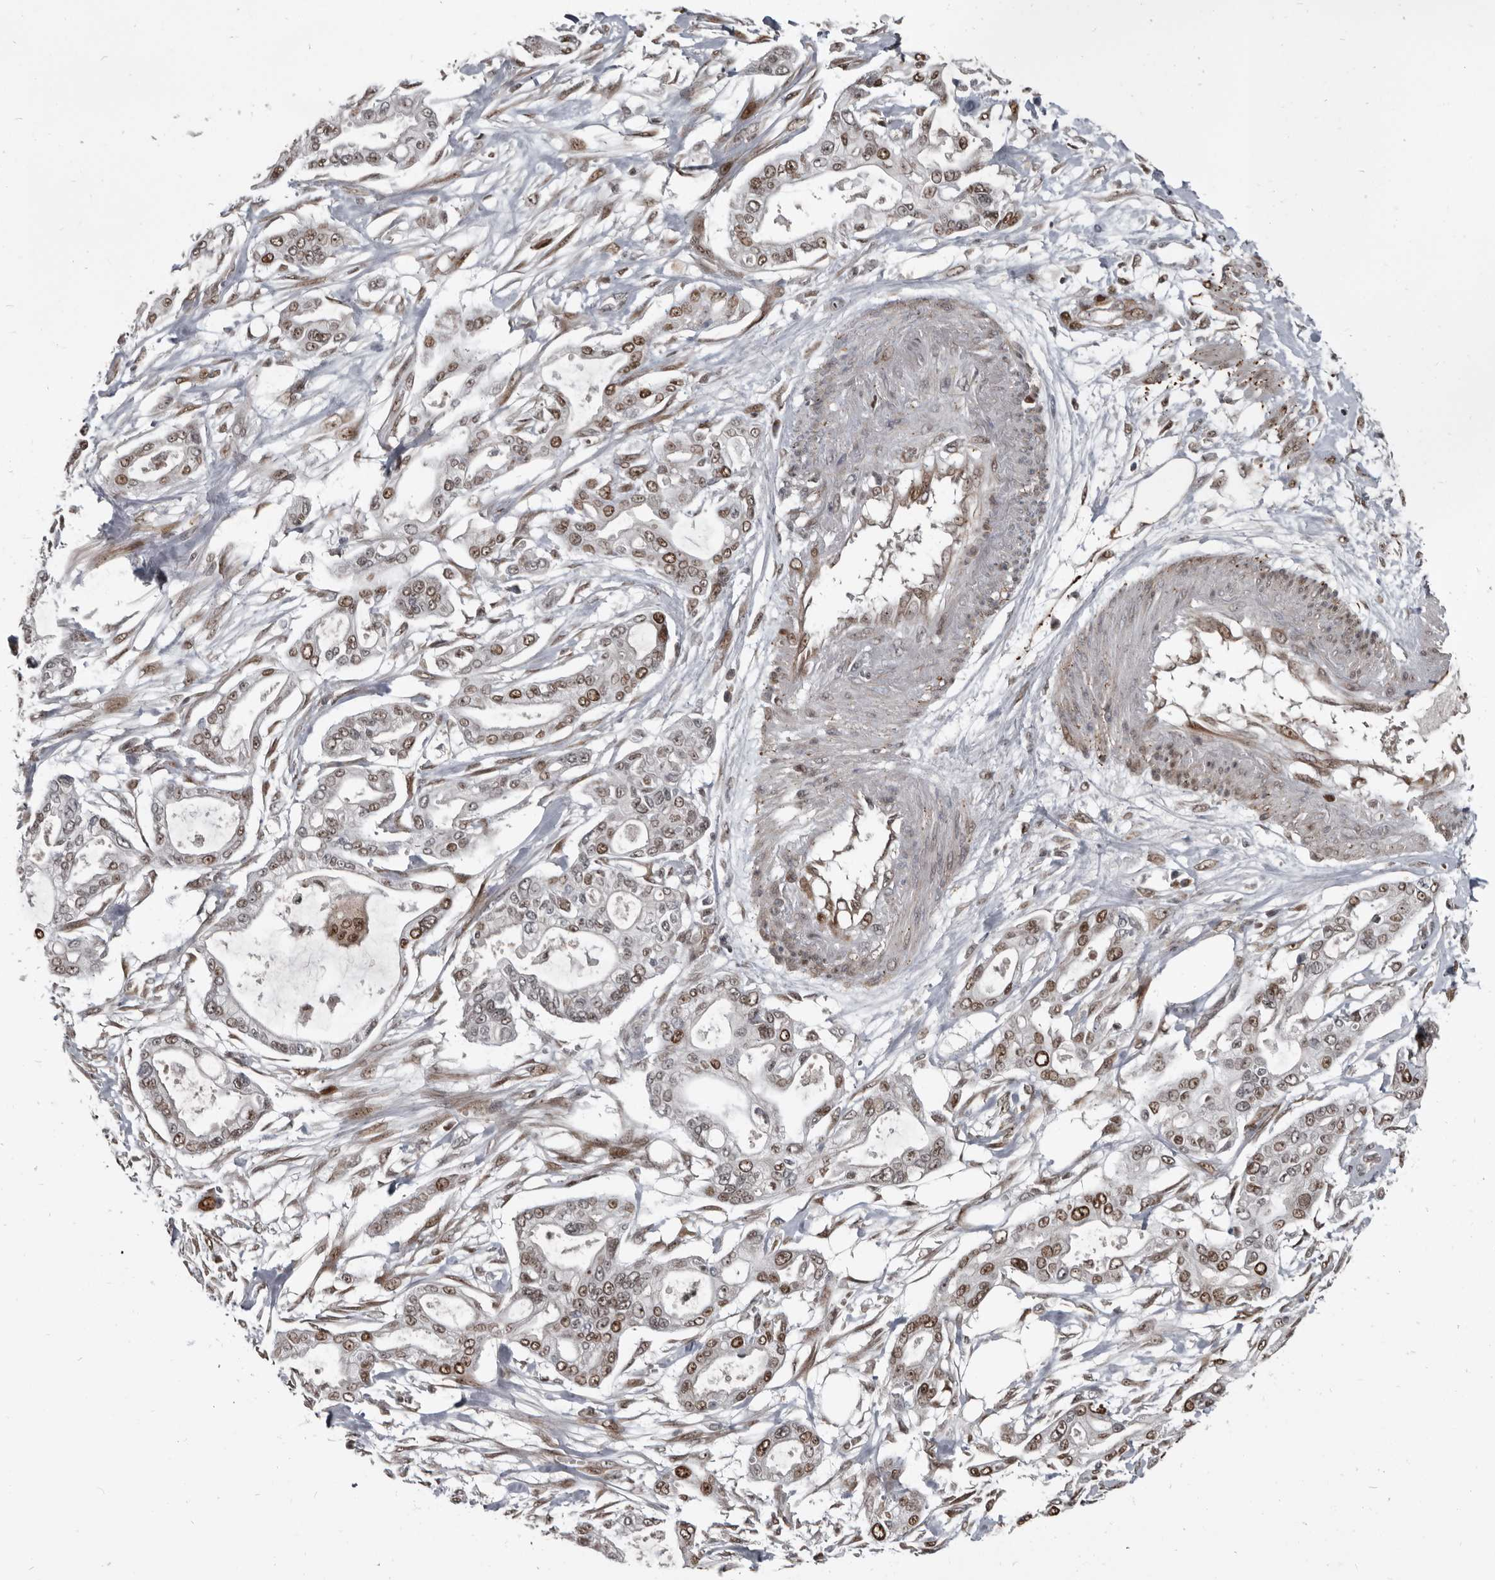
{"staining": {"intensity": "moderate", "quantity": ">75%", "location": "nuclear"}, "tissue": "pancreatic cancer", "cell_type": "Tumor cells", "image_type": "cancer", "snomed": [{"axis": "morphology", "description": "Adenocarcinoma, NOS"}, {"axis": "topography", "description": "Pancreas"}], "caption": "This micrograph reveals immunohistochemistry (IHC) staining of pancreatic adenocarcinoma, with medium moderate nuclear staining in about >75% of tumor cells.", "gene": "CHD1L", "patient": {"sex": "male", "age": 68}}